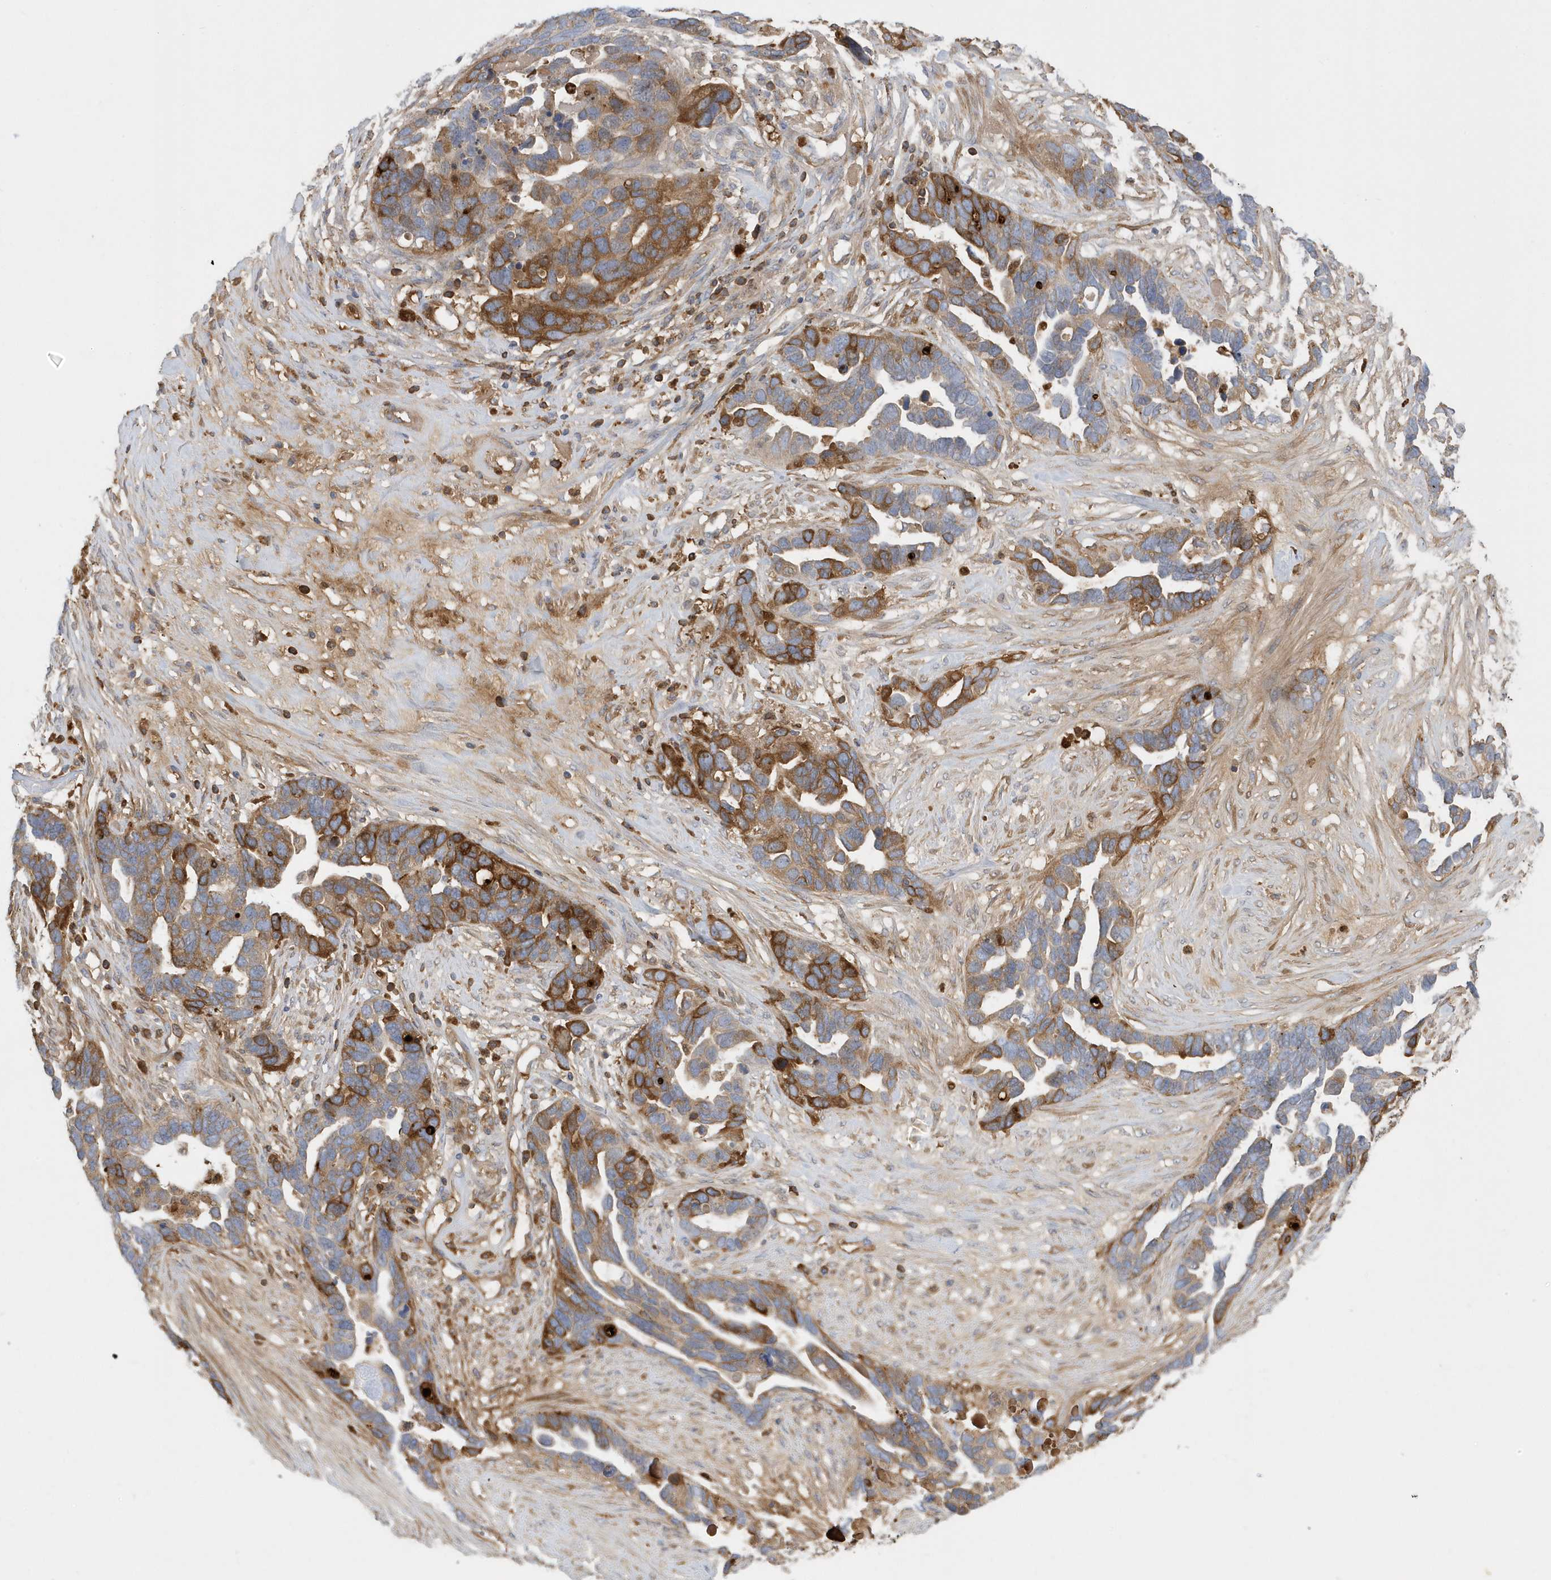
{"staining": {"intensity": "moderate", "quantity": ">75%", "location": "cytoplasmic/membranous"}, "tissue": "ovarian cancer", "cell_type": "Tumor cells", "image_type": "cancer", "snomed": [{"axis": "morphology", "description": "Cystadenocarcinoma, serous, NOS"}, {"axis": "topography", "description": "Ovary"}], "caption": "Immunohistochemical staining of ovarian cancer (serous cystadenocarcinoma) exhibits moderate cytoplasmic/membranous protein expression in about >75% of tumor cells.", "gene": "DPP9", "patient": {"sex": "female", "age": 54}}